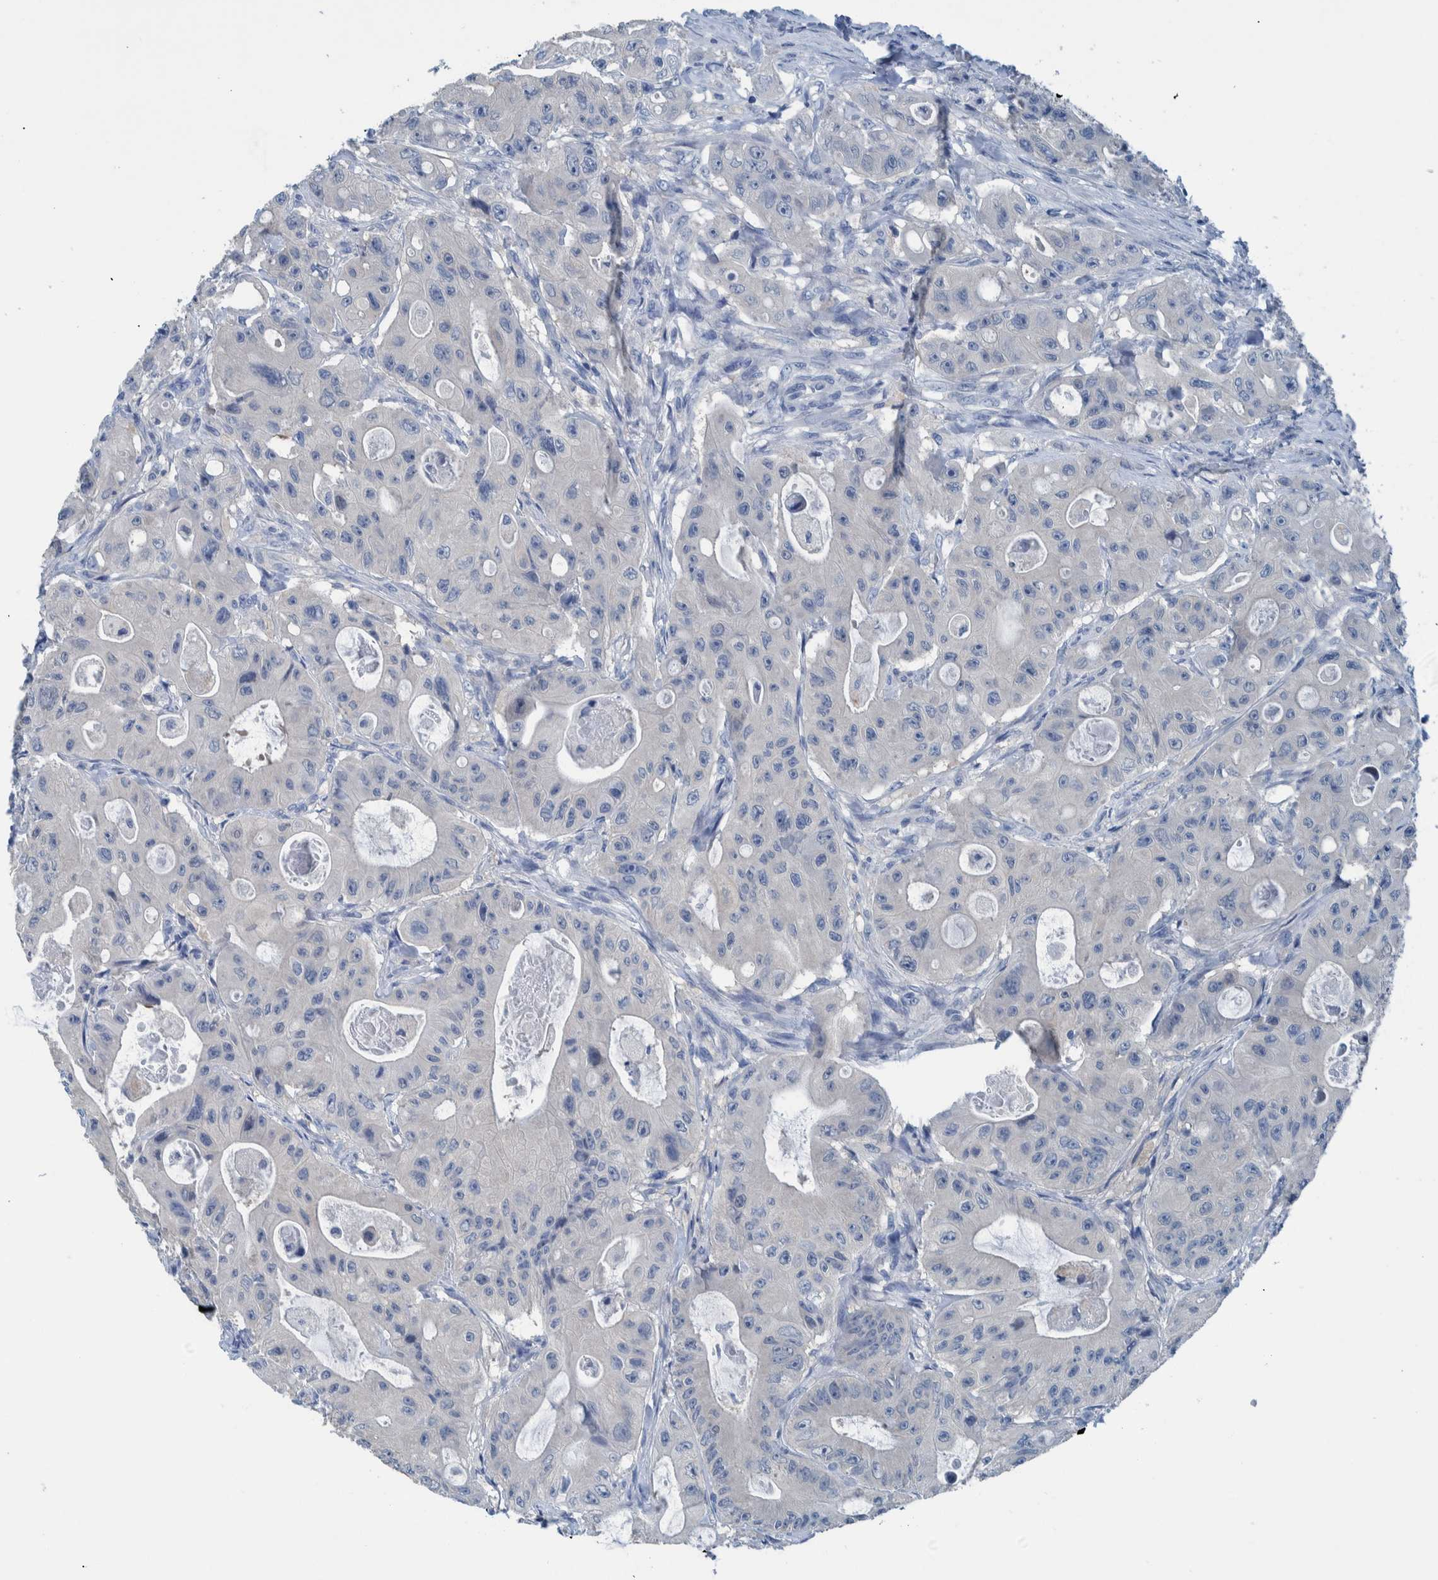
{"staining": {"intensity": "negative", "quantity": "none", "location": "none"}, "tissue": "colorectal cancer", "cell_type": "Tumor cells", "image_type": "cancer", "snomed": [{"axis": "morphology", "description": "Adenocarcinoma, NOS"}, {"axis": "topography", "description": "Colon"}], "caption": "There is no significant positivity in tumor cells of colorectal adenocarcinoma.", "gene": "IDO1", "patient": {"sex": "female", "age": 46}}